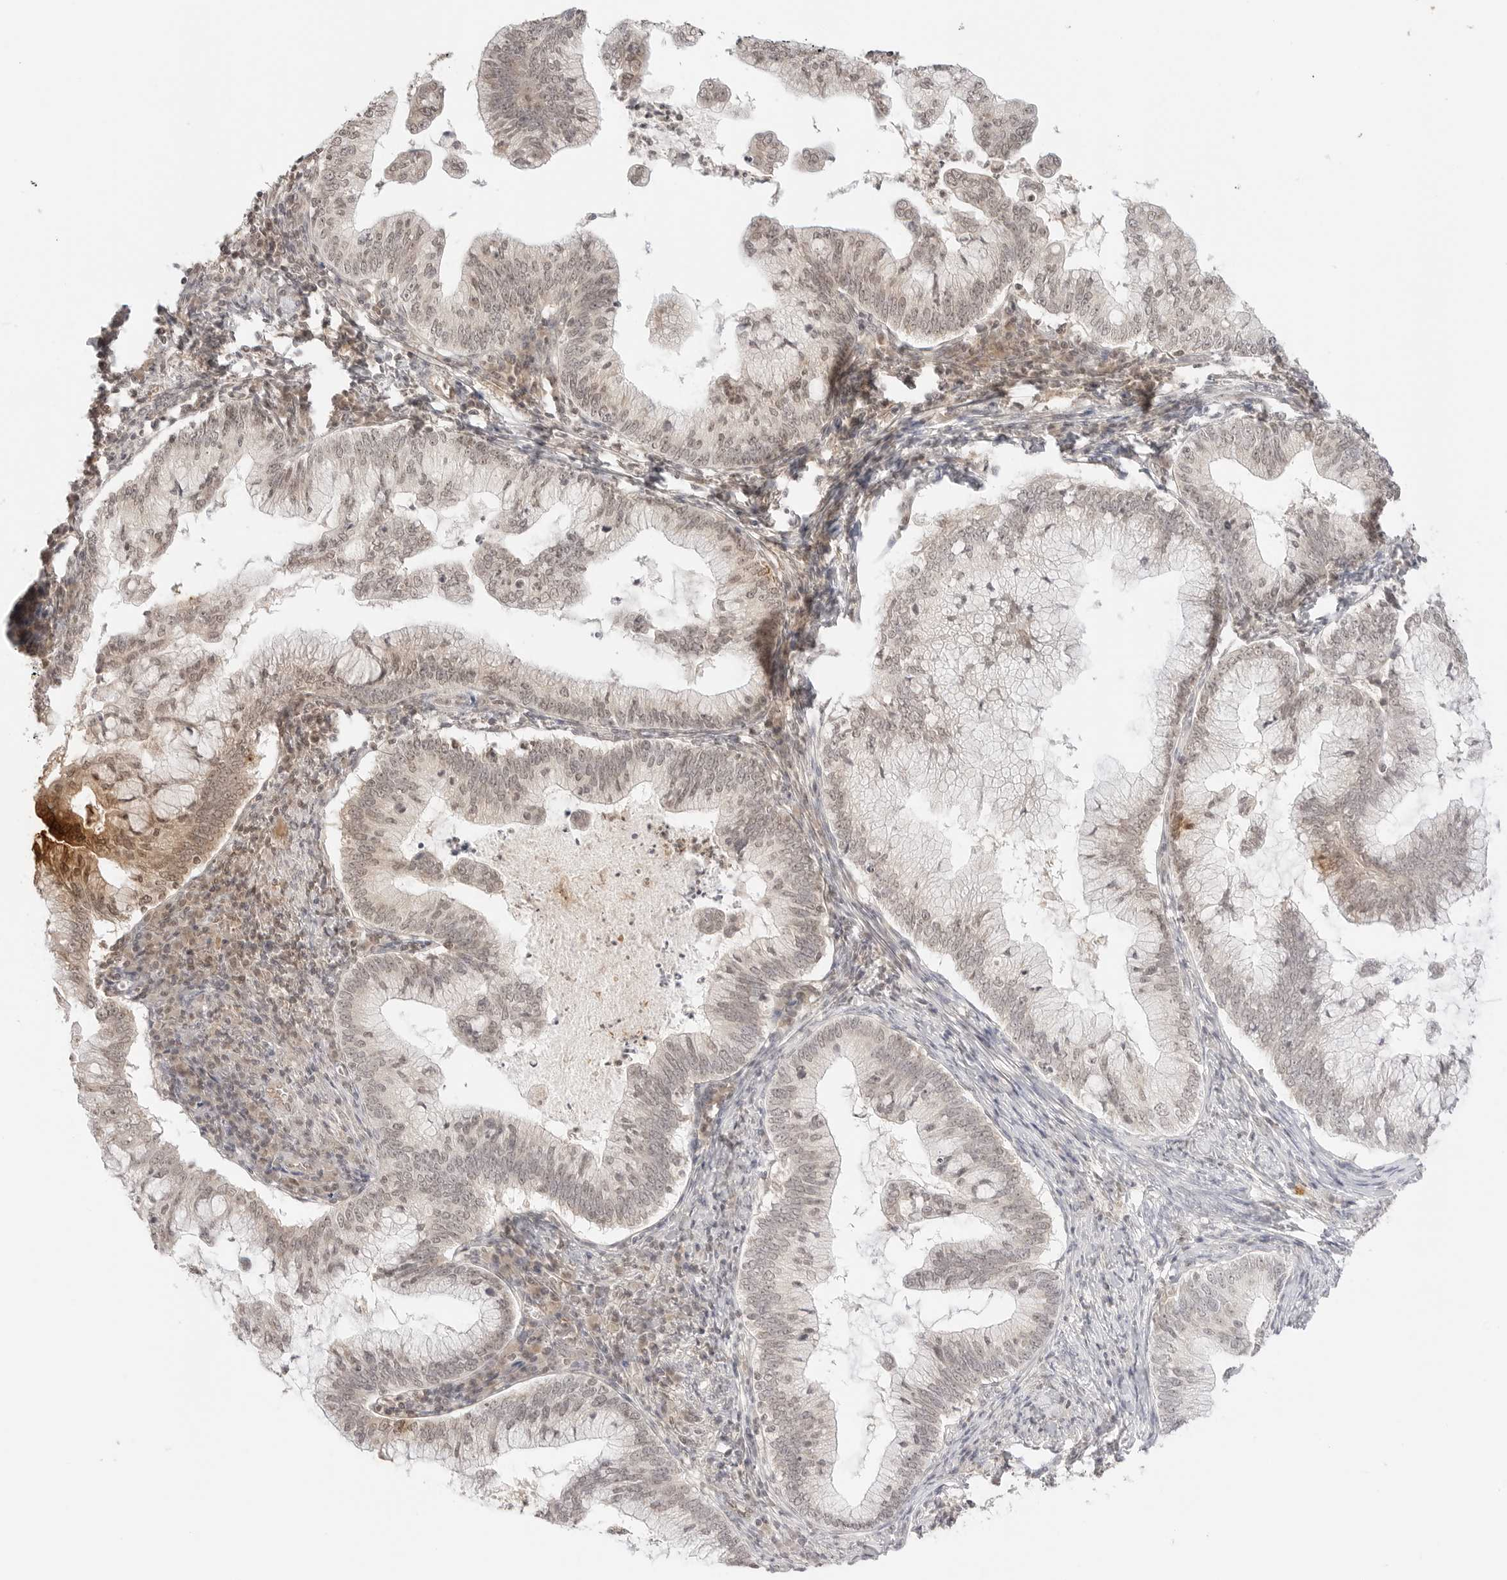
{"staining": {"intensity": "weak", "quantity": "25%-75%", "location": "cytoplasmic/membranous,nuclear"}, "tissue": "cervical cancer", "cell_type": "Tumor cells", "image_type": "cancer", "snomed": [{"axis": "morphology", "description": "Adenocarcinoma, NOS"}, {"axis": "topography", "description": "Cervix"}], "caption": "The photomicrograph demonstrates a brown stain indicating the presence of a protein in the cytoplasmic/membranous and nuclear of tumor cells in cervical adenocarcinoma.", "gene": "GPR34", "patient": {"sex": "female", "age": 36}}